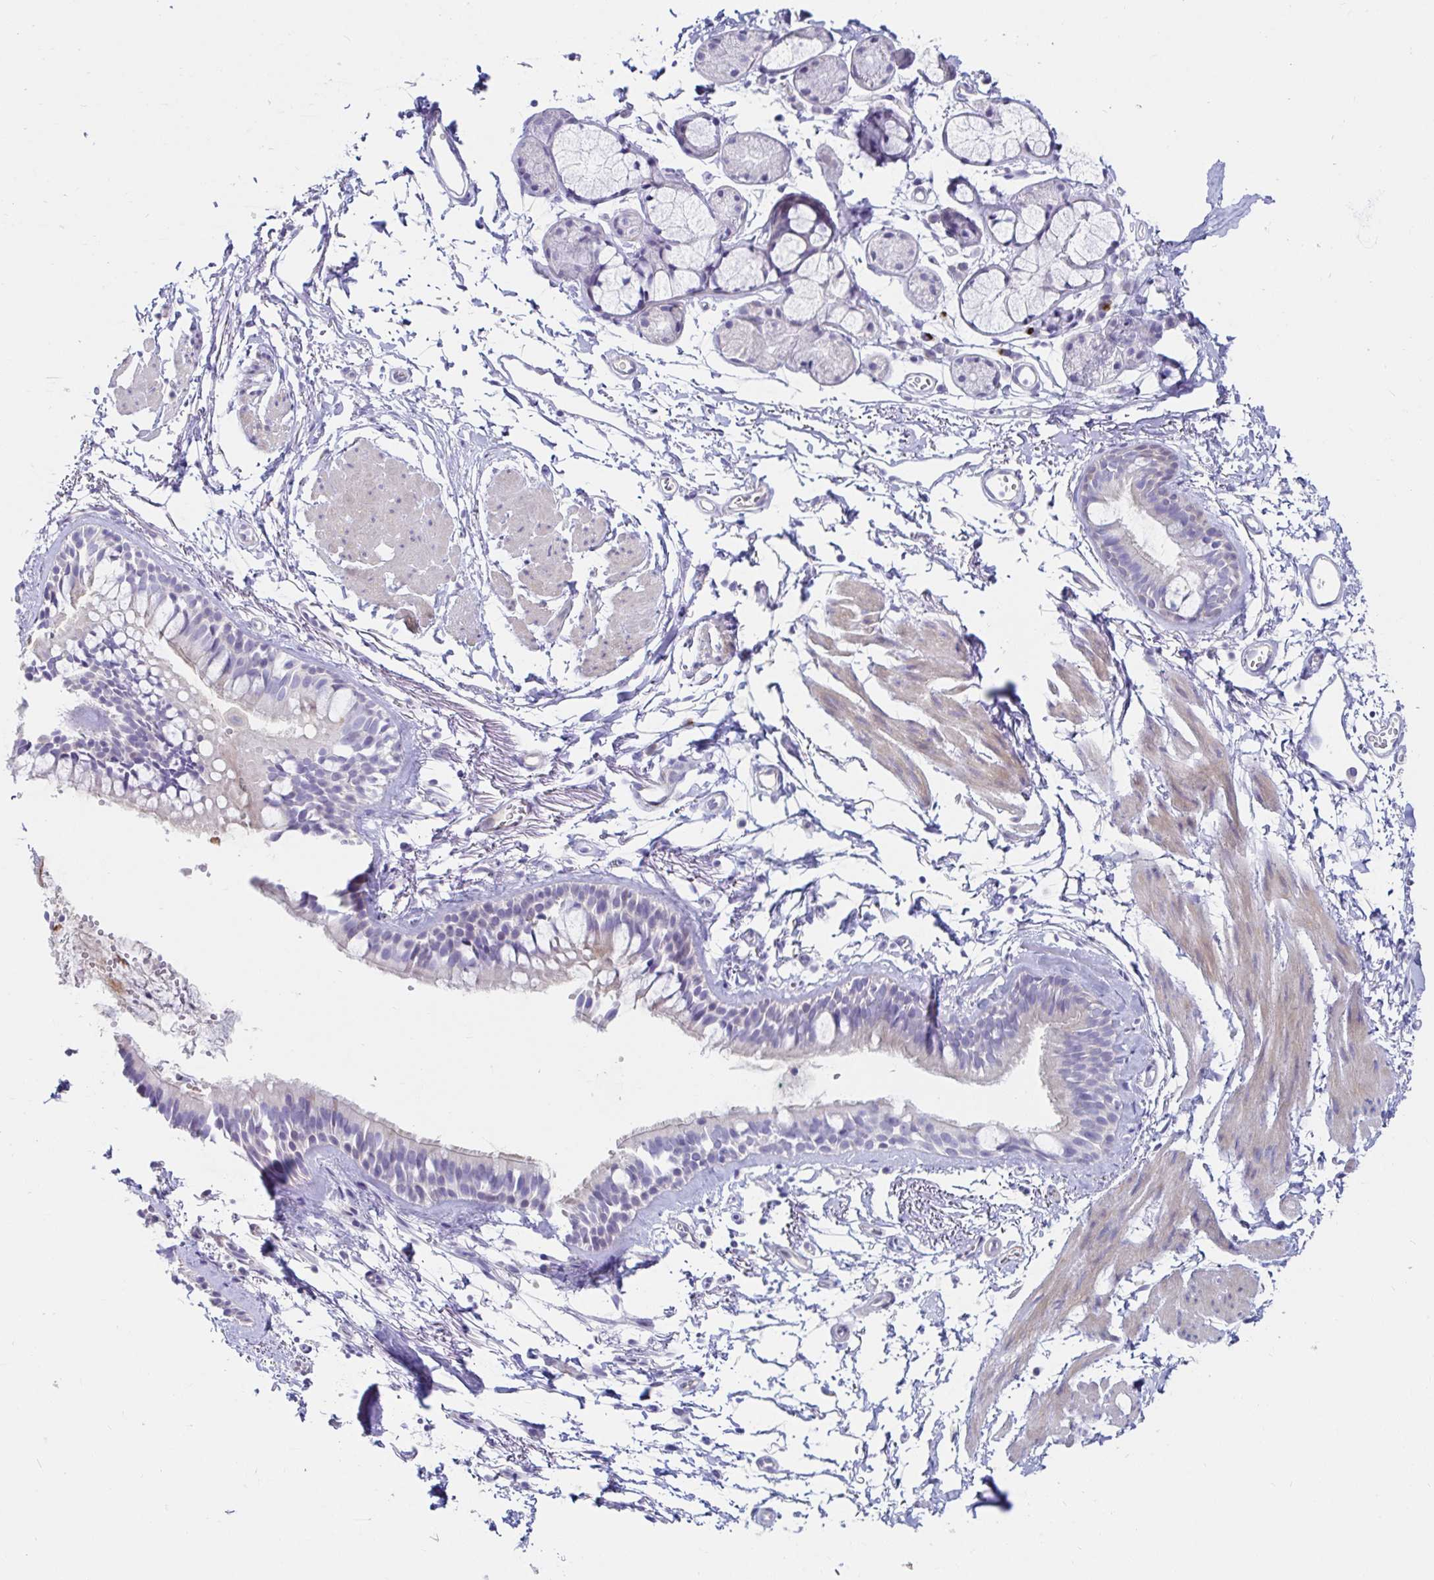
{"staining": {"intensity": "negative", "quantity": "none", "location": "none"}, "tissue": "bronchus", "cell_type": "Respiratory epithelial cells", "image_type": "normal", "snomed": [{"axis": "morphology", "description": "Normal tissue, NOS"}, {"axis": "topography", "description": "Cartilage tissue"}, {"axis": "topography", "description": "Bronchus"}, {"axis": "topography", "description": "Peripheral nerve tissue"}], "caption": "The IHC histopathology image has no significant expression in respiratory epithelial cells of bronchus.", "gene": "C4orf17", "patient": {"sex": "female", "age": 59}}